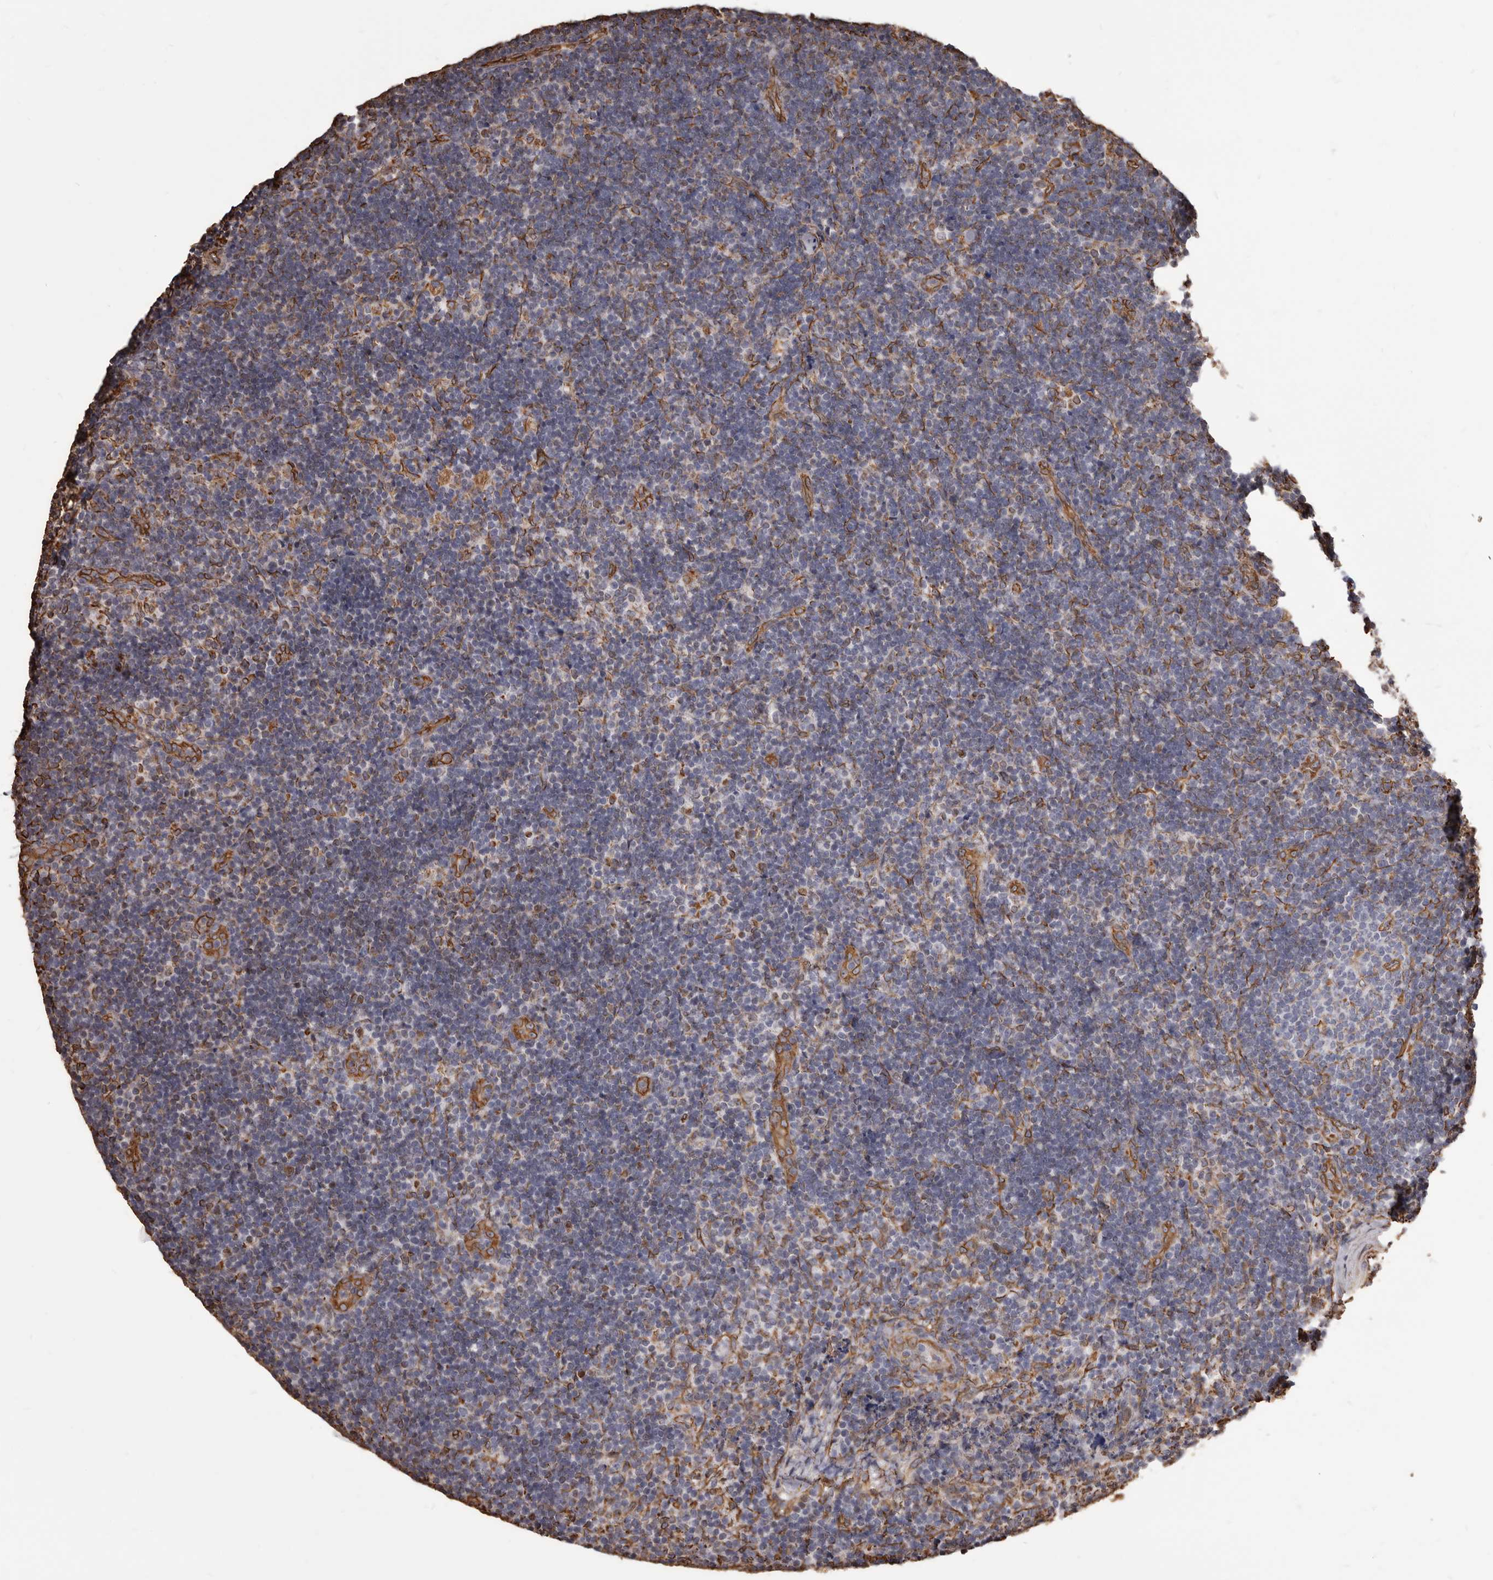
{"staining": {"intensity": "moderate", "quantity": "<25%", "location": "cytoplasmic/membranous"}, "tissue": "lymph node", "cell_type": "Germinal center cells", "image_type": "normal", "snomed": [{"axis": "morphology", "description": "Normal tissue, NOS"}, {"axis": "topography", "description": "Lymph node"}], "caption": "Immunohistochemical staining of unremarkable lymph node shows low levels of moderate cytoplasmic/membranous expression in approximately <25% of germinal center cells.", "gene": "MTURN", "patient": {"sex": "female", "age": 22}}